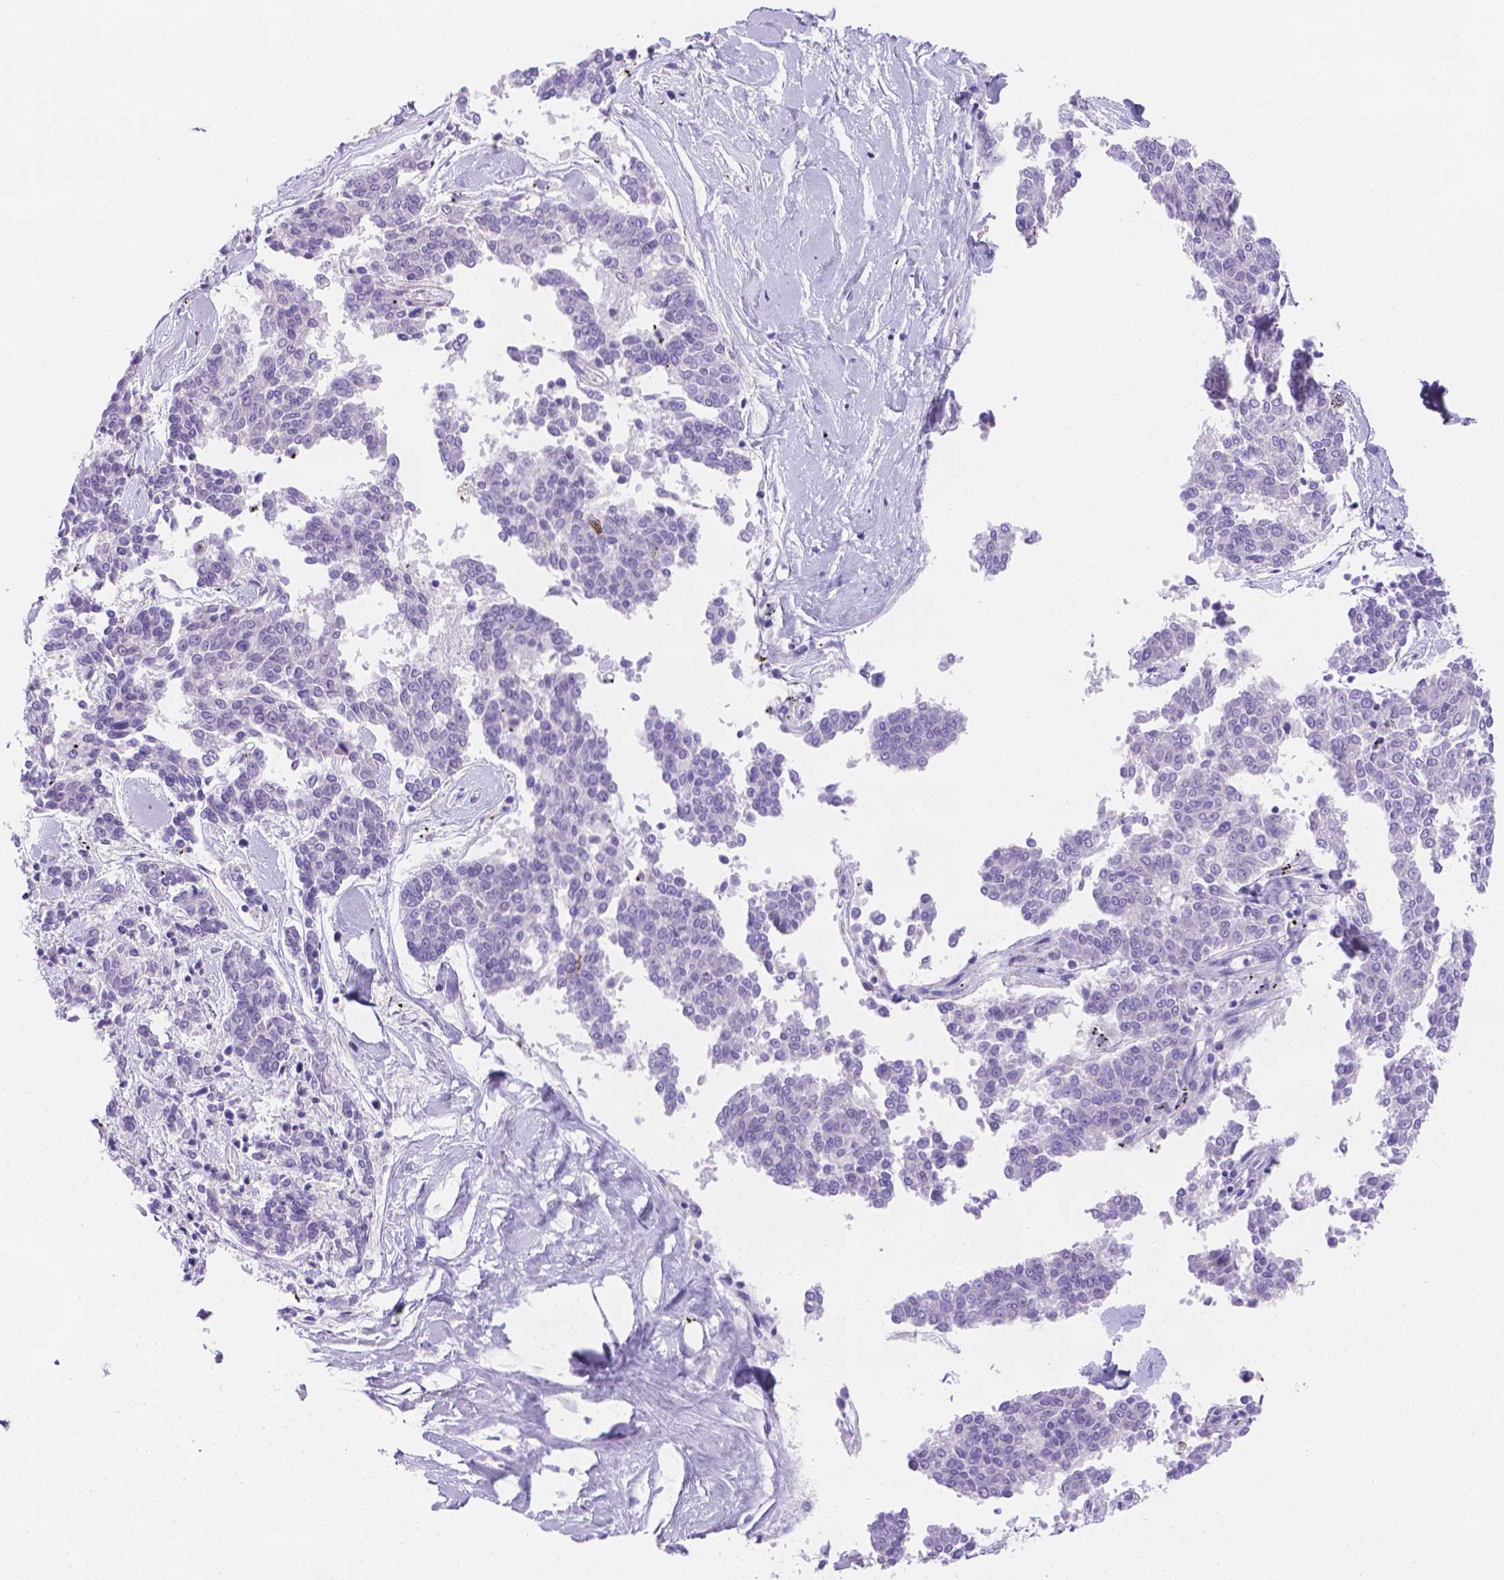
{"staining": {"intensity": "negative", "quantity": "none", "location": "none"}, "tissue": "melanoma", "cell_type": "Tumor cells", "image_type": "cancer", "snomed": [{"axis": "morphology", "description": "Malignant melanoma, NOS"}, {"axis": "topography", "description": "Skin"}], "caption": "Human malignant melanoma stained for a protein using immunohistochemistry displays no staining in tumor cells.", "gene": "MLN", "patient": {"sex": "female", "age": 72}}